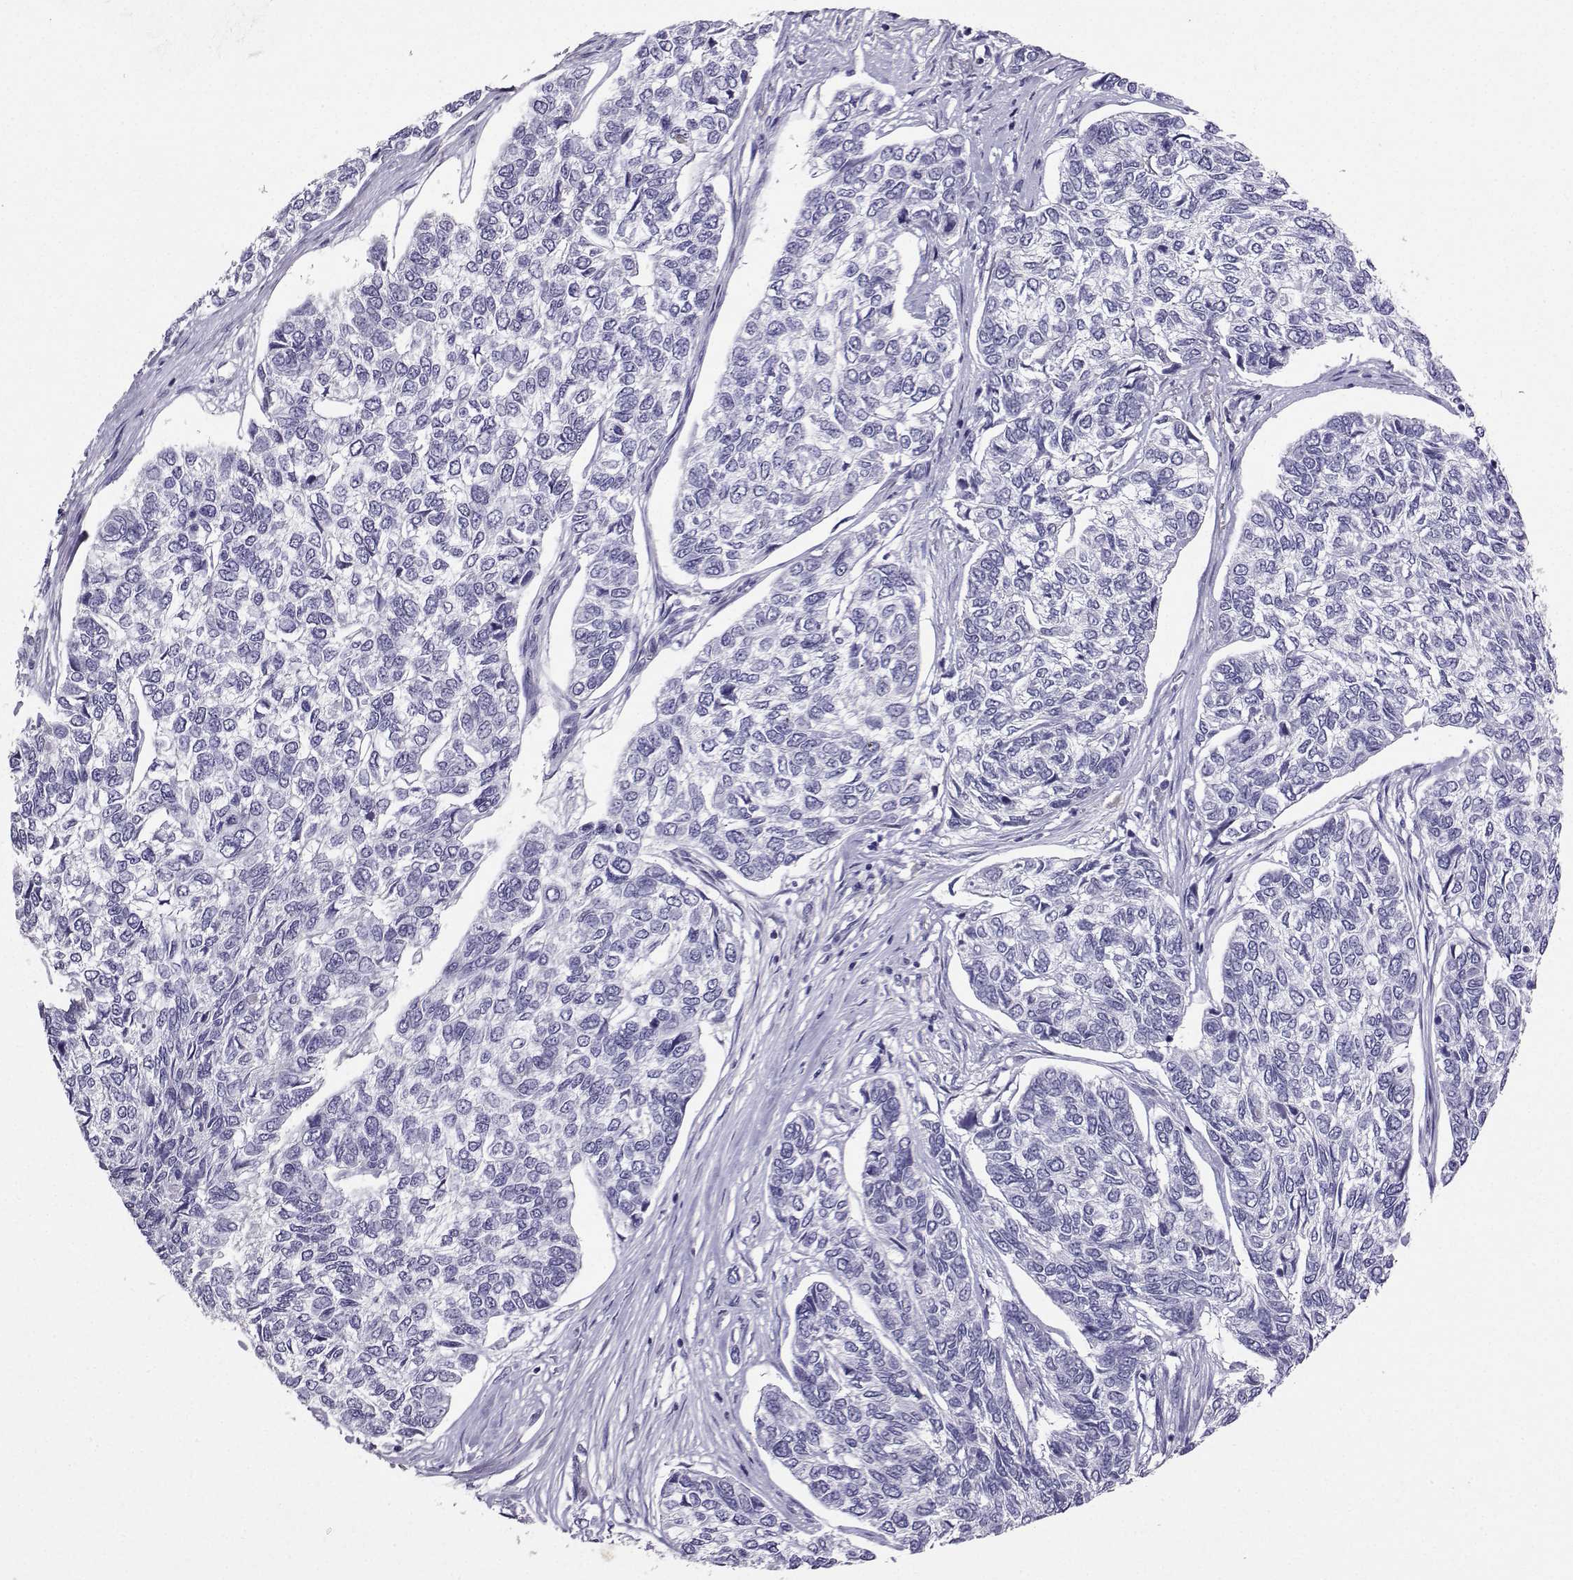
{"staining": {"intensity": "negative", "quantity": "none", "location": "none"}, "tissue": "skin cancer", "cell_type": "Tumor cells", "image_type": "cancer", "snomed": [{"axis": "morphology", "description": "Basal cell carcinoma"}, {"axis": "topography", "description": "Skin"}], "caption": "IHC histopathology image of neoplastic tissue: skin basal cell carcinoma stained with DAB exhibits no significant protein positivity in tumor cells.", "gene": "GRIK4", "patient": {"sex": "female", "age": 65}}